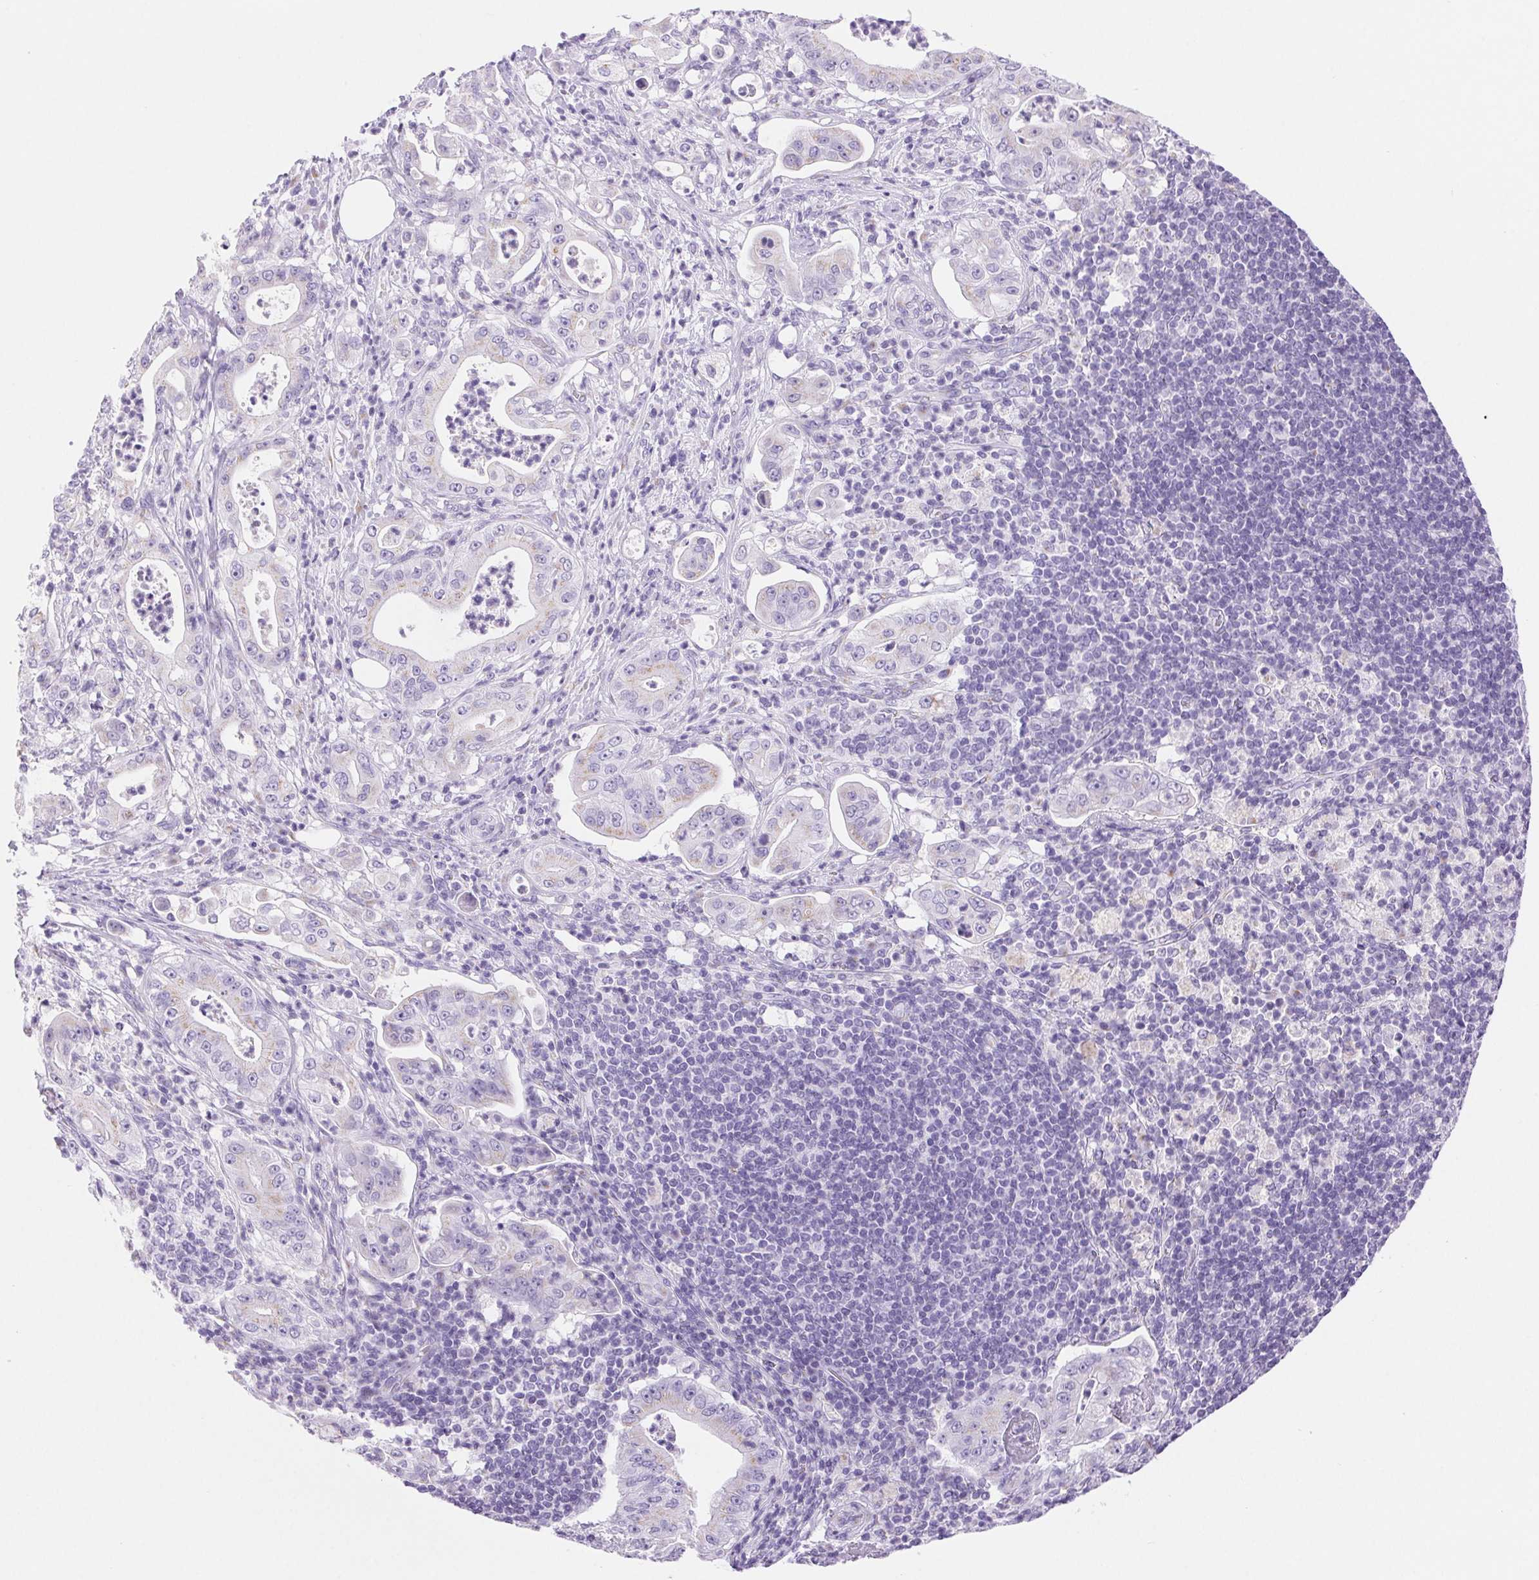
{"staining": {"intensity": "negative", "quantity": "none", "location": "none"}, "tissue": "pancreatic cancer", "cell_type": "Tumor cells", "image_type": "cancer", "snomed": [{"axis": "morphology", "description": "Adenocarcinoma, NOS"}, {"axis": "topography", "description": "Pancreas"}], "caption": "High power microscopy image of an IHC photomicrograph of pancreatic cancer (adenocarcinoma), revealing no significant expression in tumor cells.", "gene": "SERPINB3", "patient": {"sex": "male", "age": 71}}